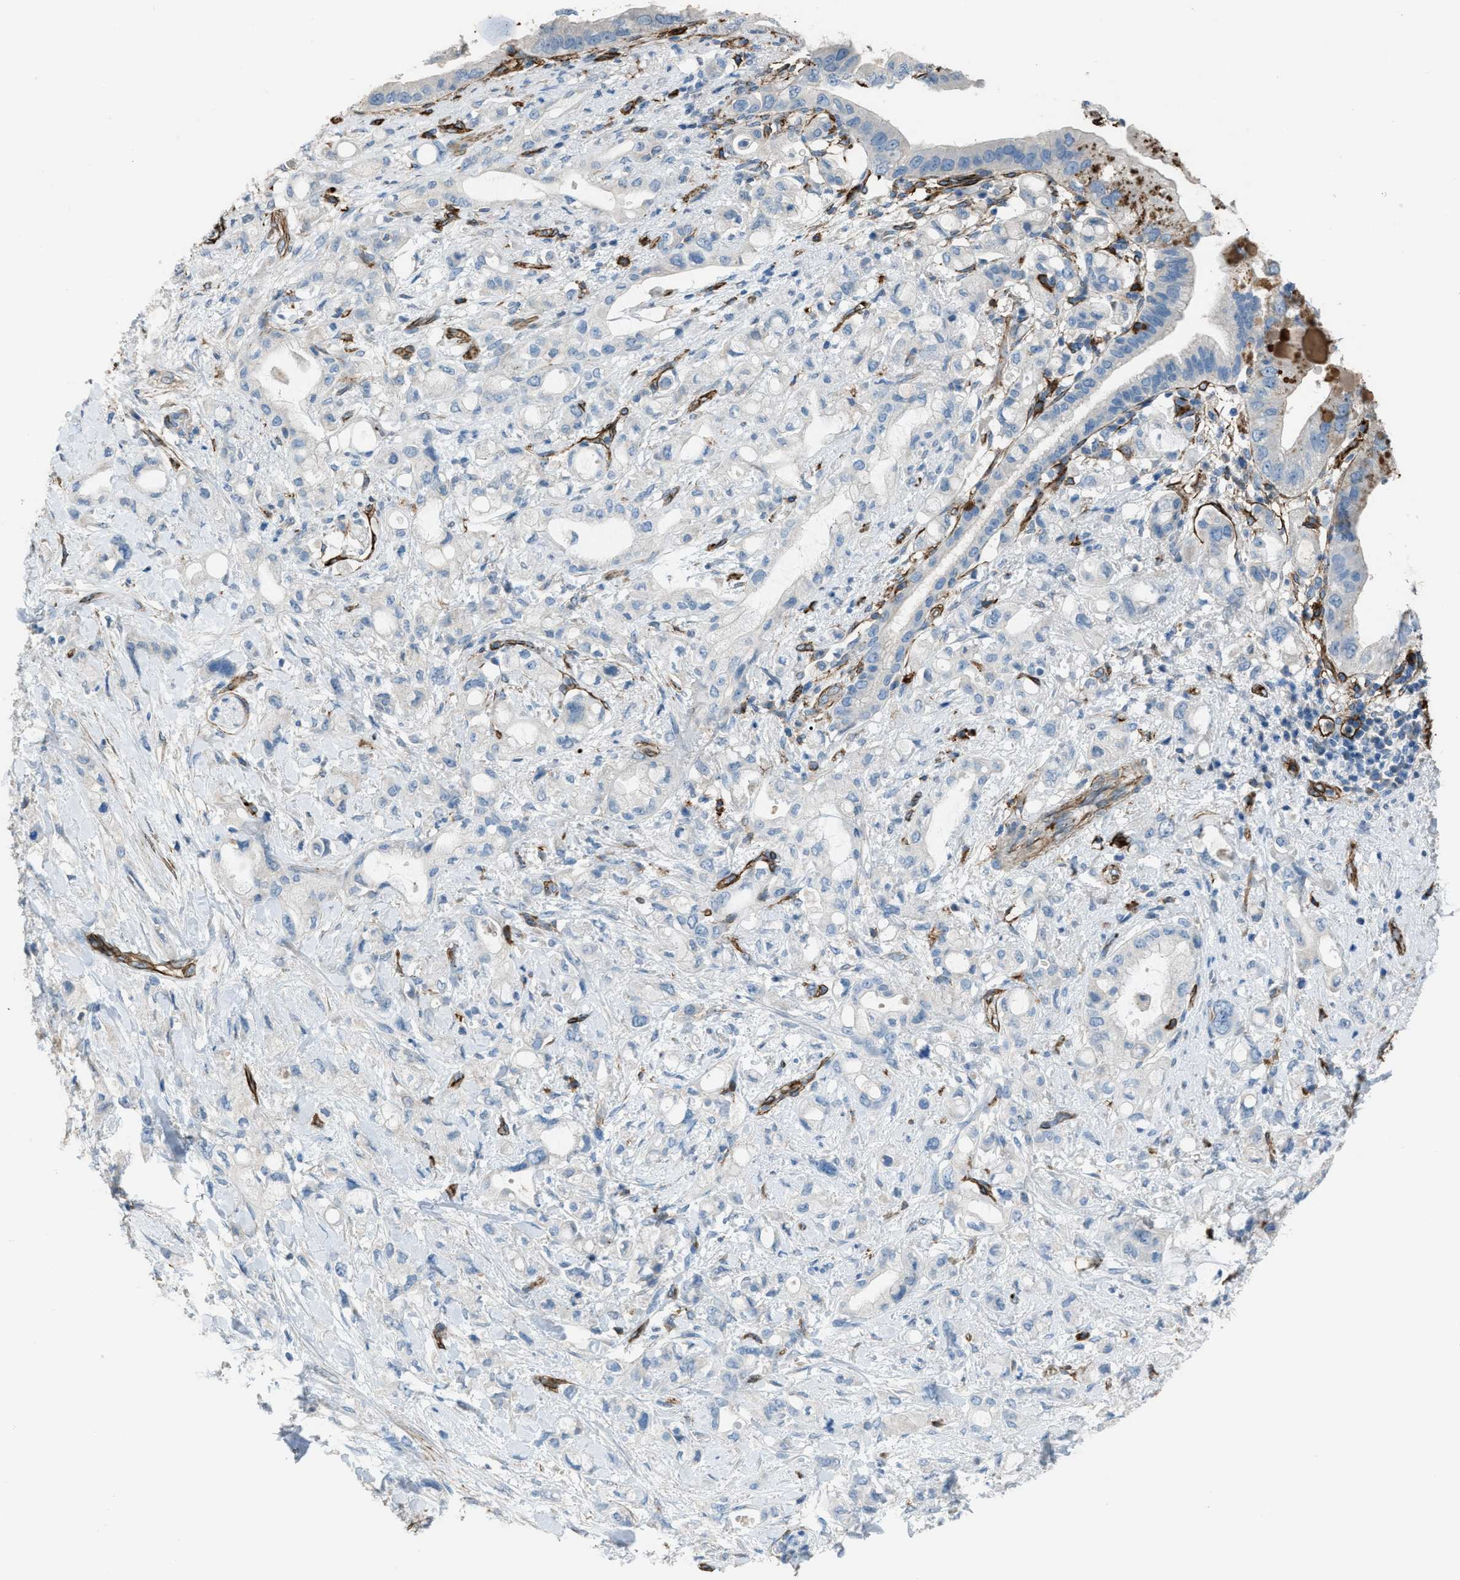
{"staining": {"intensity": "negative", "quantity": "none", "location": "none"}, "tissue": "pancreatic cancer", "cell_type": "Tumor cells", "image_type": "cancer", "snomed": [{"axis": "morphology", "description": "Adenocarcinoma, NOS"}, {"axis": "topography", "description": "Pancreas"}], "caption": "This is a image of immunohistochemistry staining of pancreatic adenocarcinoma, which shows no staining in tumor cells.", "gene": "SLC22A15", "patient": {"sex": "female", "age": 56}}